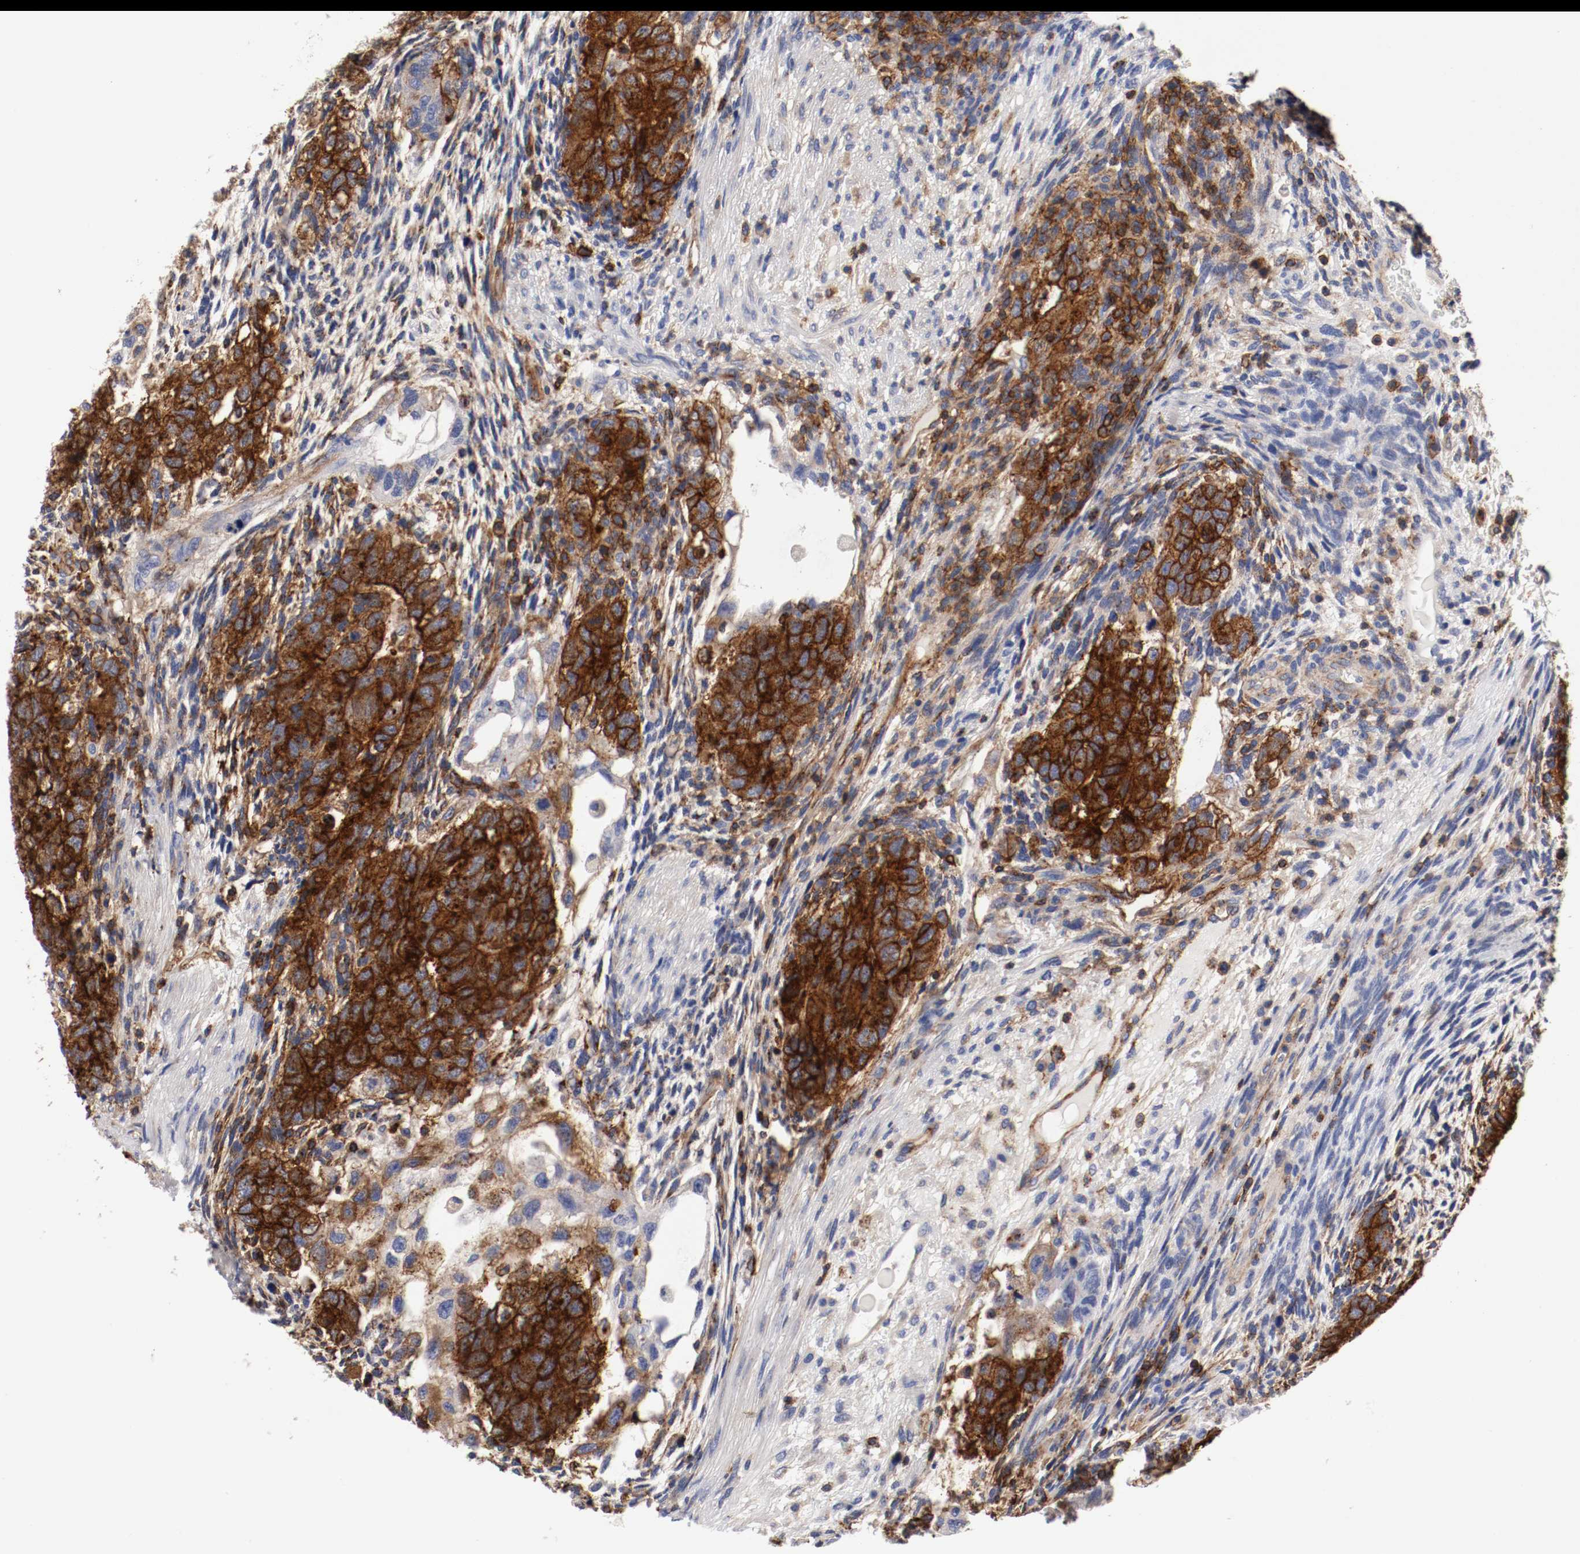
{"staining": {"intensity": "strong", "quantity": ">75%", "location": "cytoplasmic/membranous"}, "tissue": "testis cancer", "cell_type": "Tumor cells", "image_type": "cancer", "snomed": [{"axis": "morphology", "description": "Normal tissue, NOS"}, {"axis": "morphology", "description": "Carcinoma, Embryonal, NOS"}, {"axis": "topography", "description": "Testis"}], "caption": "Testis cancer (embryonal carcinoma) tissue reveals strong cytoplasmic/membranous expression in about >75% of tumor cells, visualized by immunohistochemistry.", "gene": "IFITM1", "patient": {"sex": "male", "age": 36}}